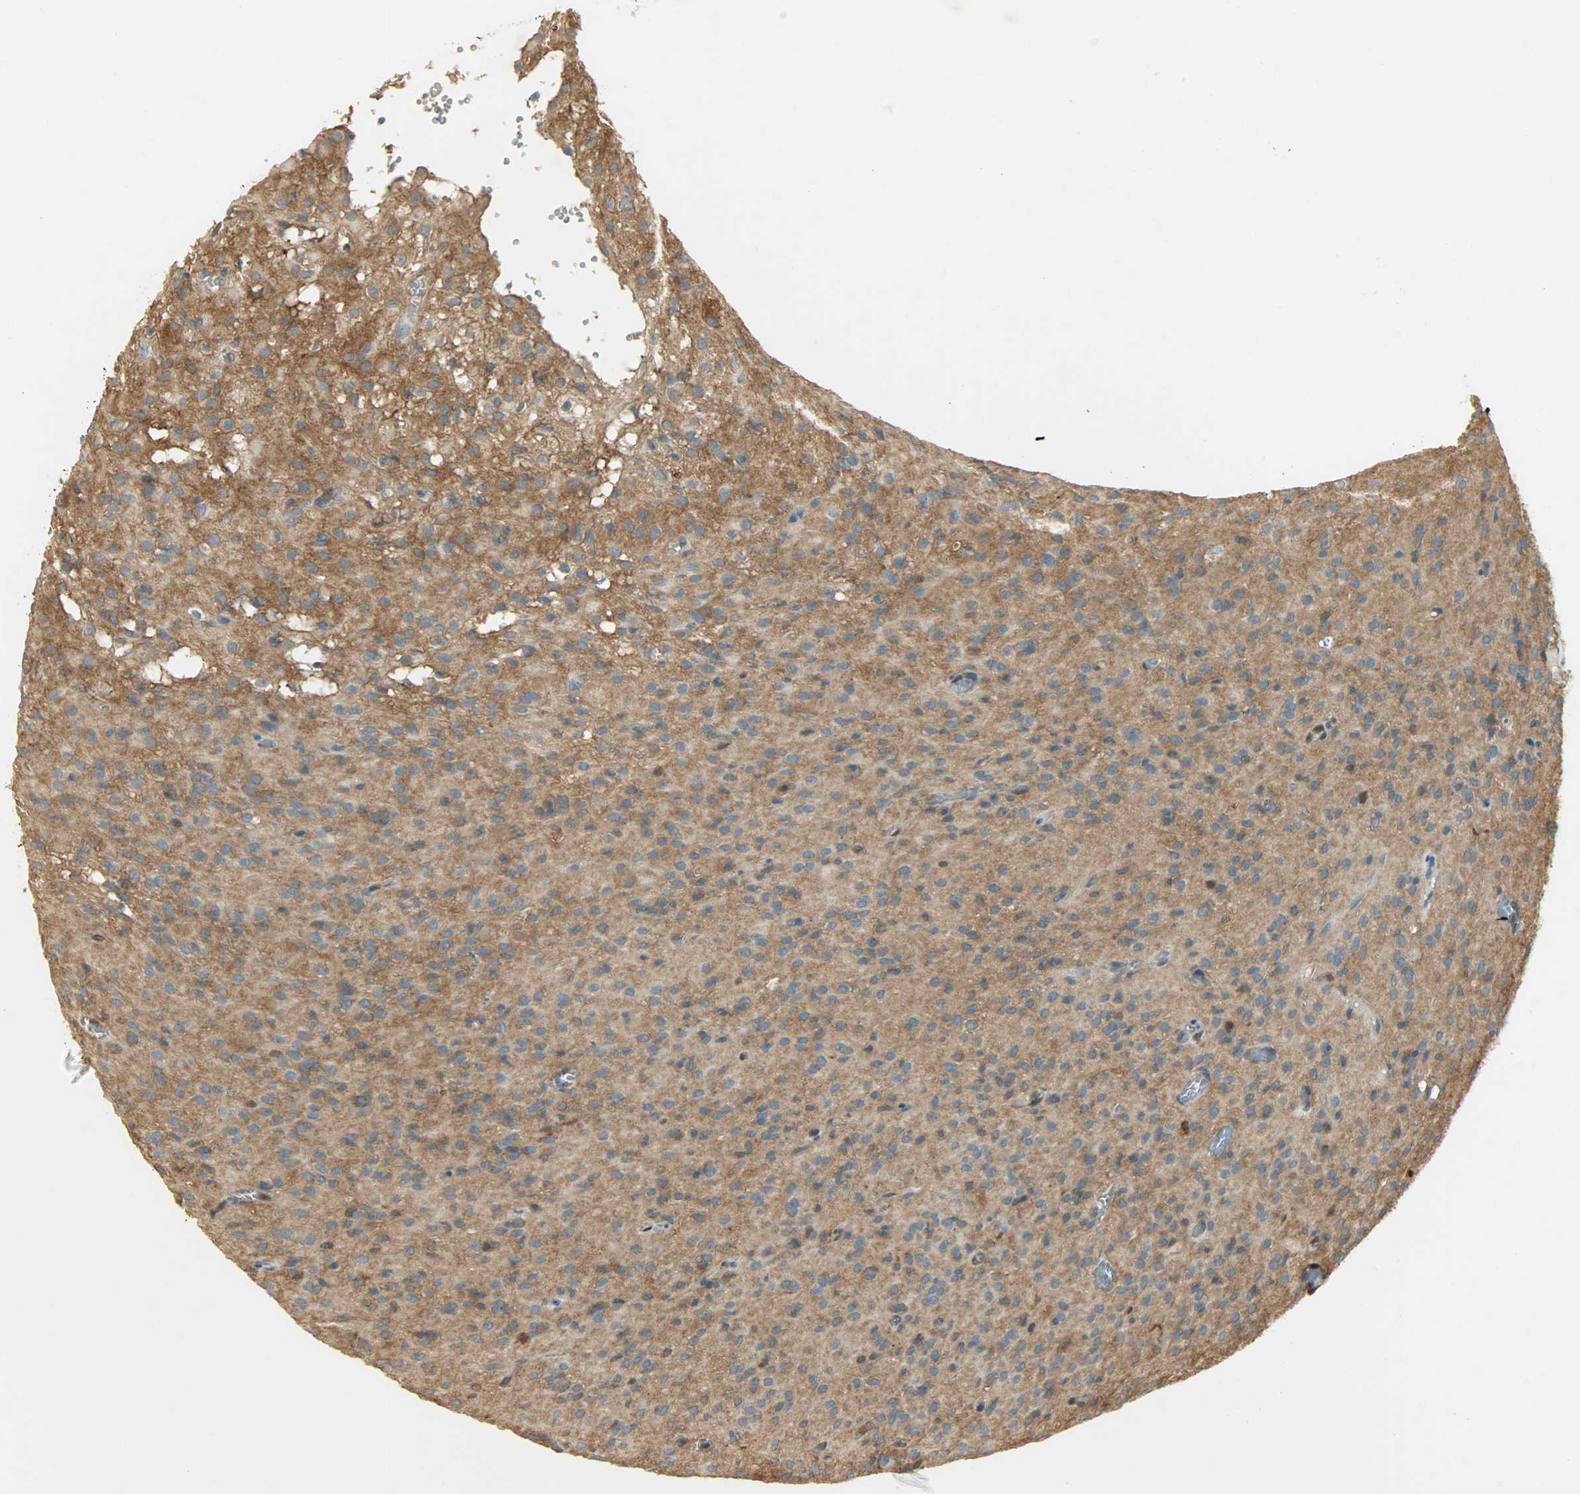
{"staining": {"intensity": "strong", "quantity": ">75%", "location": "cytoplasmic/membranous"}, "tissue": "glioma", "cell_type": "Tumor cells", "image_type": "cancer", "snomed": [{"axis": "morphology", "description": "Glioma, malignant, High grade"}, {"axis": "topography", "description": "Brain"}], "caption": "Protein staining by IHC reveals strong cytoplasmic/membranous staining in approximately >75% of tumor cells in malignant glioma (high-grade). The staining was performed using DAB to visualize the protein expression in brown, while the nuclei were stained in blue with hematoxylin (Magnification: 20x).", "gene": "TSC22D2", "patient": {"sex": "female", "age": 59}}